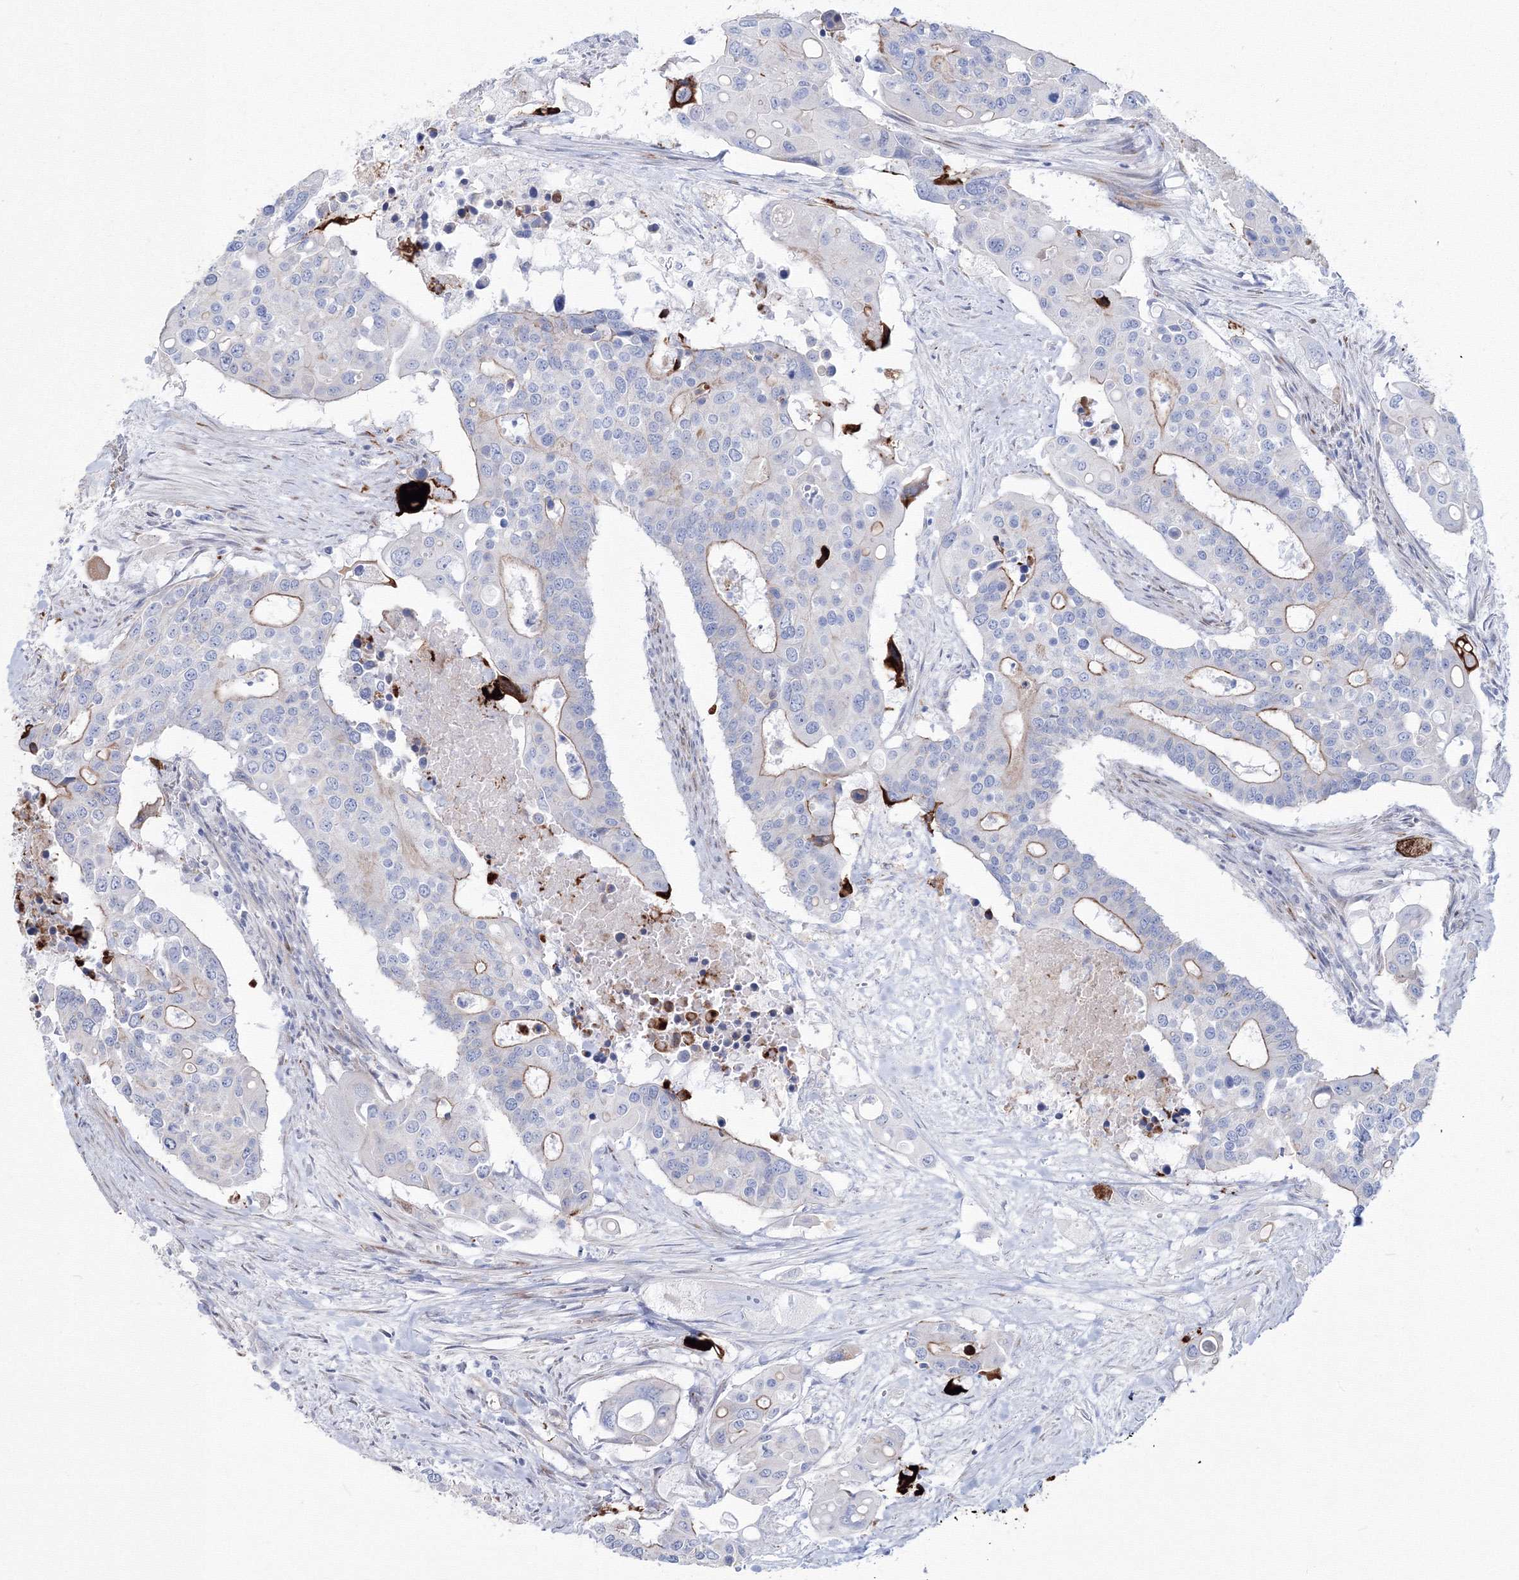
{"staining": {"intensity": "moderate", "quantity": "<25%", "location": "cytoplasmic/membranous"}, "tissue": "colorectal cancer", "cell_type": "Tumor cells", "image_type": "cancer", "snomed": [{"axis": "morphology", "description": "Adenocarcinoma, NOS"}, {"axis": "topography", "description": "Colon"}], "caption": "This micrograph exhibits immunohistochemistry staining of human colorectal adenocarcinoma, with low moderate cytoplasmic/membranous staining in about <25% of tumor cells.", "gene": "HYAL2", "patient": {"sex": "male", "age": 77}}